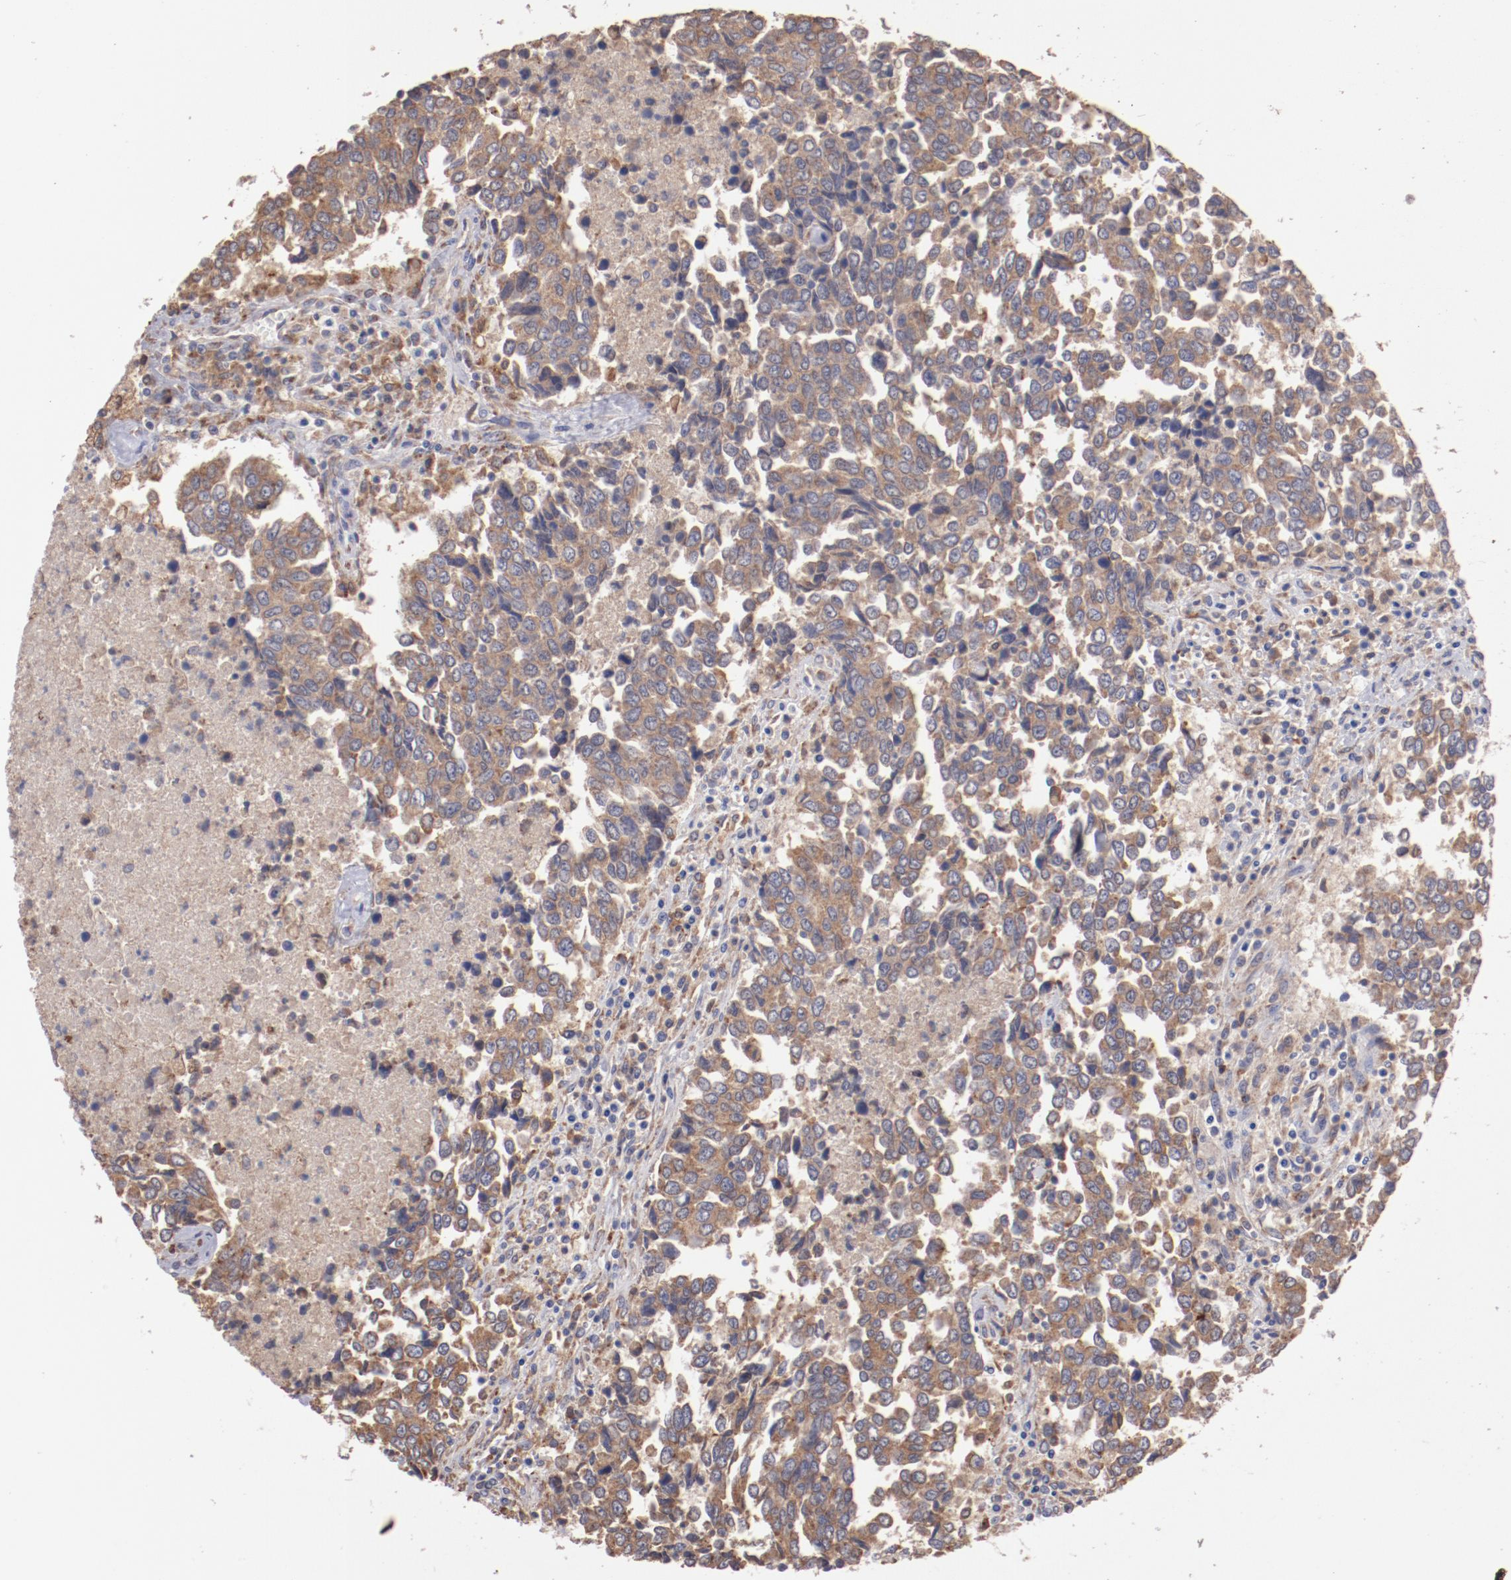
{"staining": {"intensity": "moderate", "quantity": "25%-75%", "location": "cytoplasmic/membranous"}, "tissue": "urothelial cancer", "cell_type": "Tumor cells", "image_type": "cancer", "snomed": [{"axis": "morphology", "description": "Urothelial carcinoma, High grade"}, {"axis": "topography", "description": "Urinary bladder"}], "caption": "This is an image of IHC staining of high-grade urothelial carcinoma, which shows moderate positivity in the cytoplasmic/membranous of tumor cells.", "gene": "NFKBIE", "patient": {"sex": "male", "age": 86}}